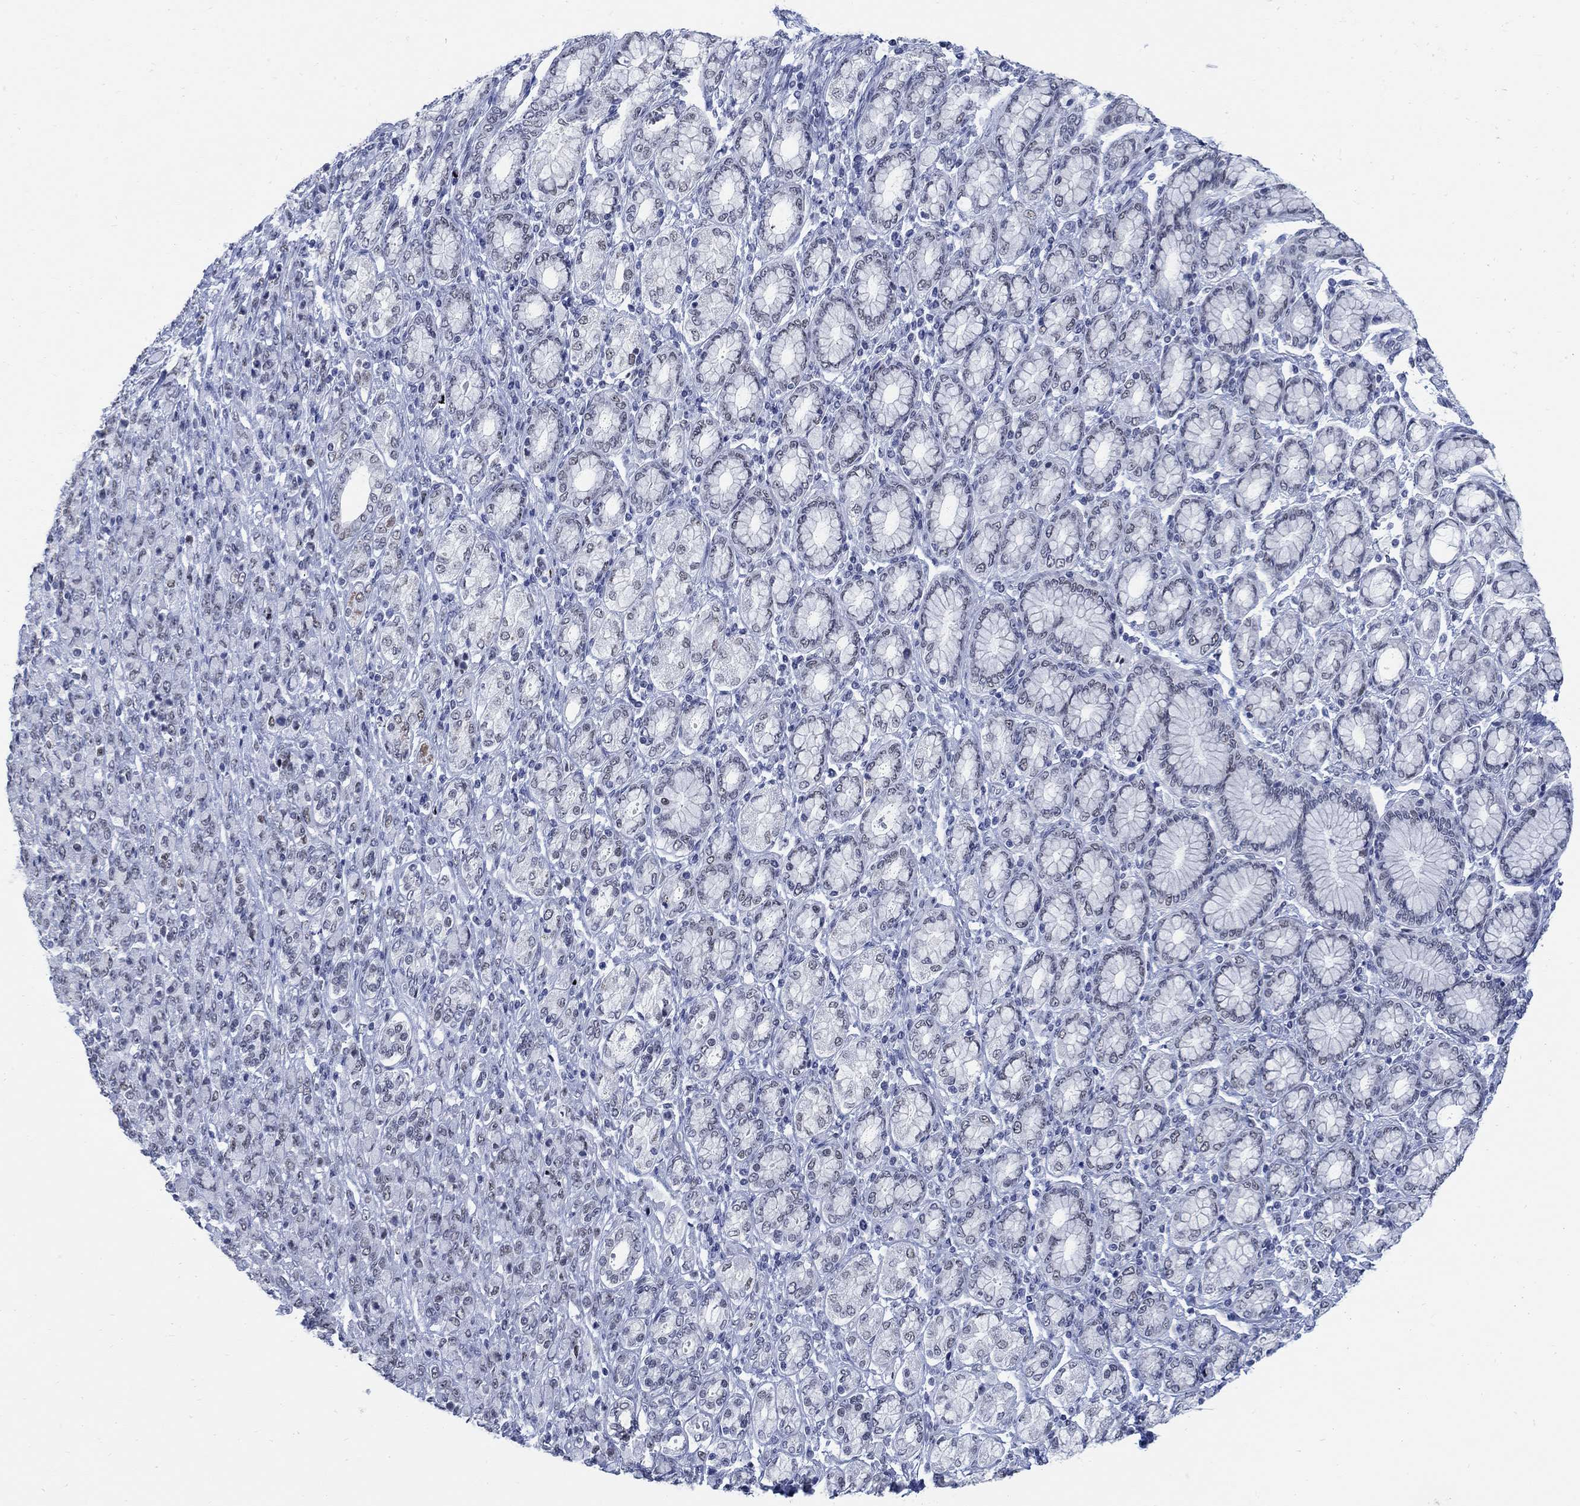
{"staining": {"intensity": "weak", "quantity": "<25%", "location": "nuclear"}, "tissue": "stomach cancer", "cell_type": "Tumor cells", "image_type": "cancer", "snomed": [{"axis": "morphology", "description": "Normal tissue, NOS"}, {"axis": "morphology", "description": "Adenocarcinoma, NOS"}, {"axis": "topography", "description": "Stomach"}], "caption": "Immunohistochemistry image of neoplastic tissue: human stomach adenocarcinoma stained with DAB reveals no significant protein positivity in tumor cells. (DAB (3,3'-diaminobenzidine) immunohistochemistry (IHC), high magnification).", "gene": "DLK1", "patient": {"sex": "female", "age": 79}}